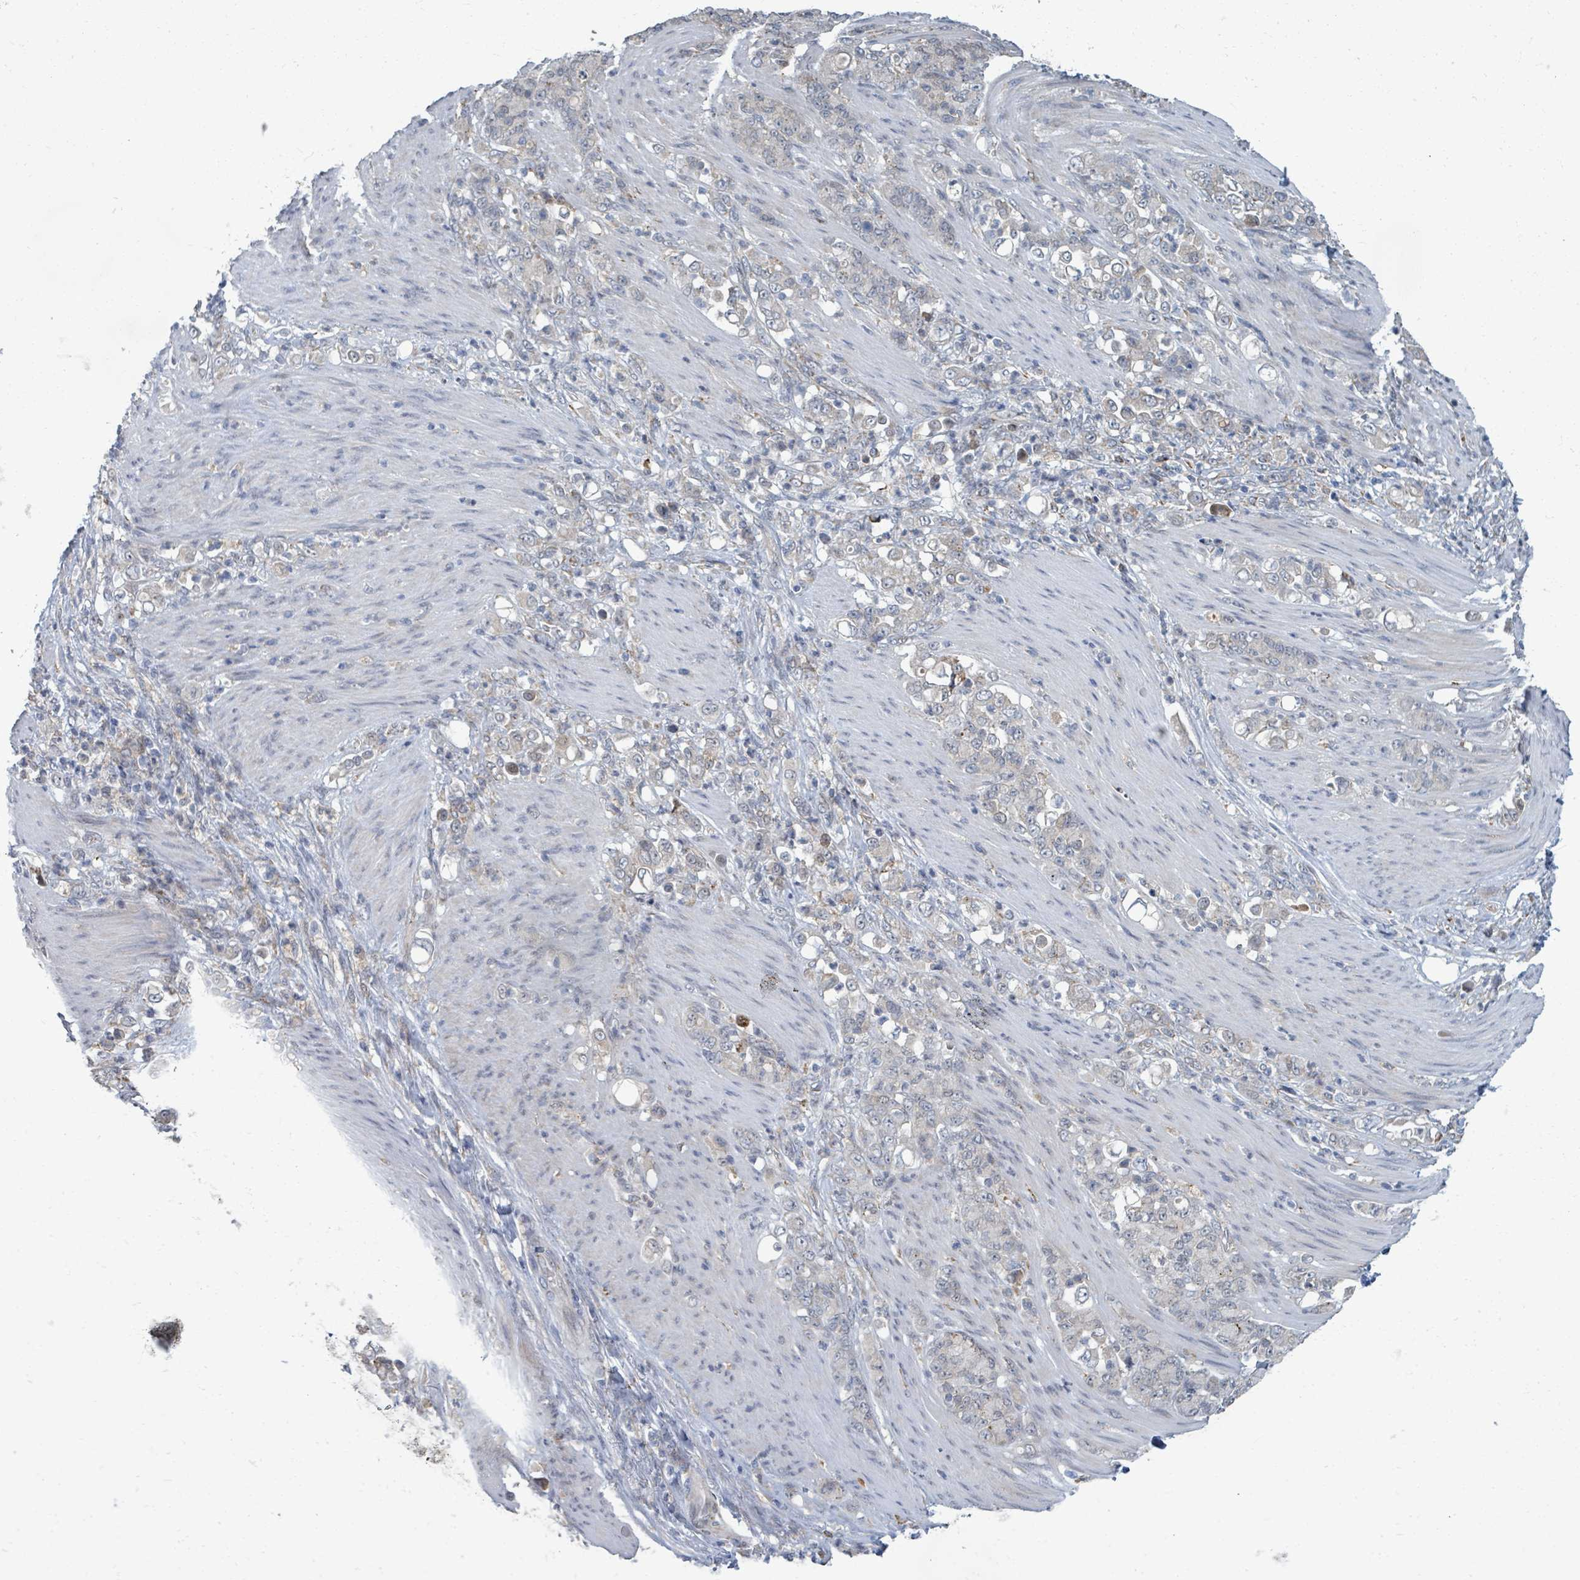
{"staining": {"intensity": "negative", "quantity": "none", "location": "none"}, "tissue": "stomach cancer", "cell_type": "Tumor cells", "image_type": "cancer", "snomed": [{"axis": "morphology", "description": "Adenocarcinoma, NOS"}, {"axis": "topography", "description": "Stomach"}], "caption": "Immunohistochemistry (IHC) of human adenocarcinoma (stomach) shows no expression in tumor cells.", "gene": "SHROOM2", "patient": {"sex": "female", "age": 79}}